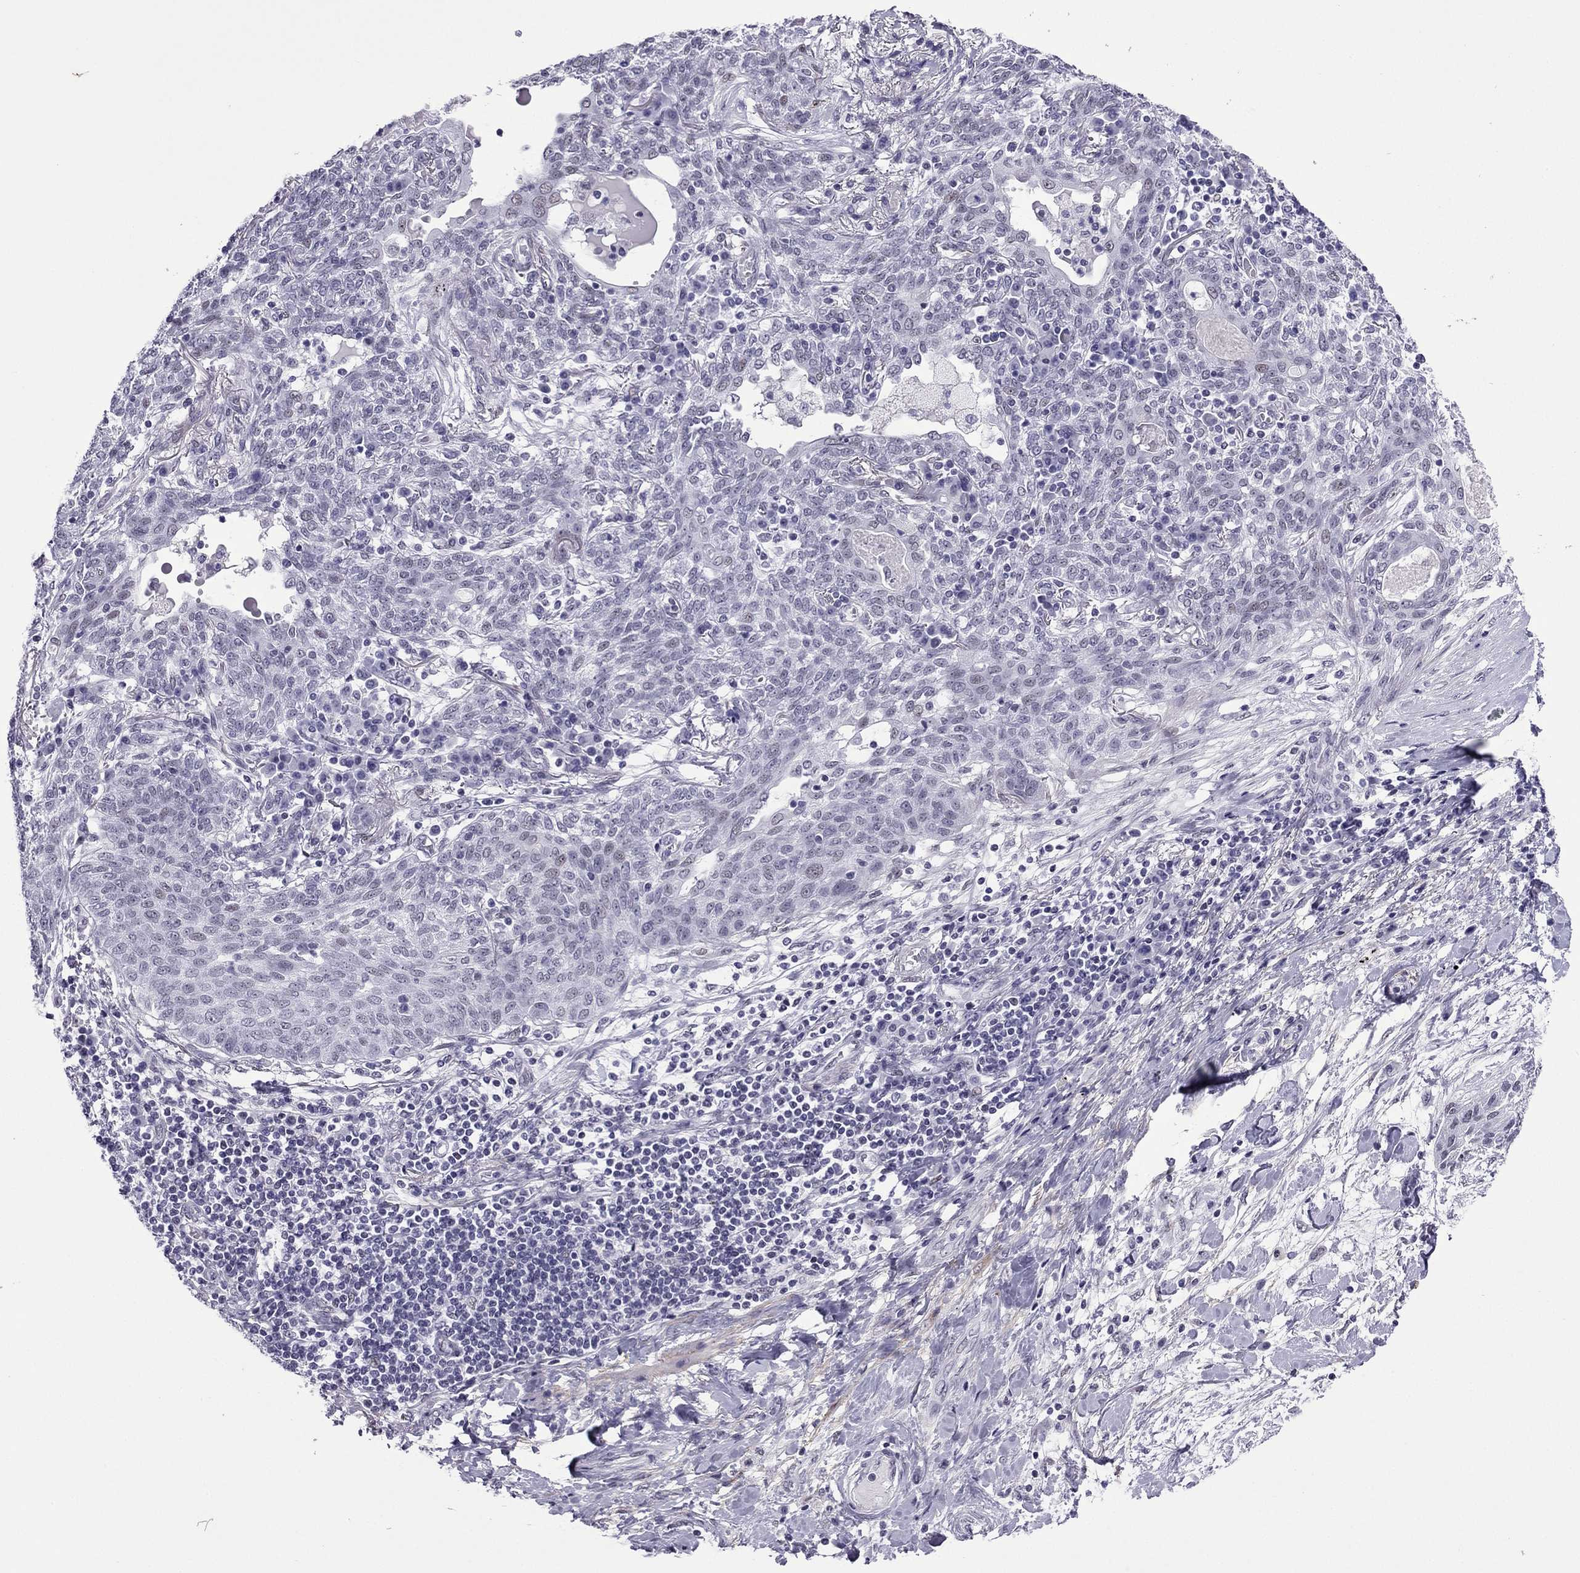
{"staining": {"intensity": "negative", "quantity": "none", "location": "none"}, "tissue": "lung cancer", "cell_type": "Tumor cells", "image_type": "cancer", "snomed": [{"axis": "morphology", "description": "Squamous cell carcinoma, NOS"}, {"axis": "topography", "description": "Lung"}], "caption": "A photomicrograph of squamous cell carcinoma (lung) stained for a protein exhibits no brown staining in tumor cells.", "gene": "ZNF646", "patient": {"sex": "female", "age": 70}}